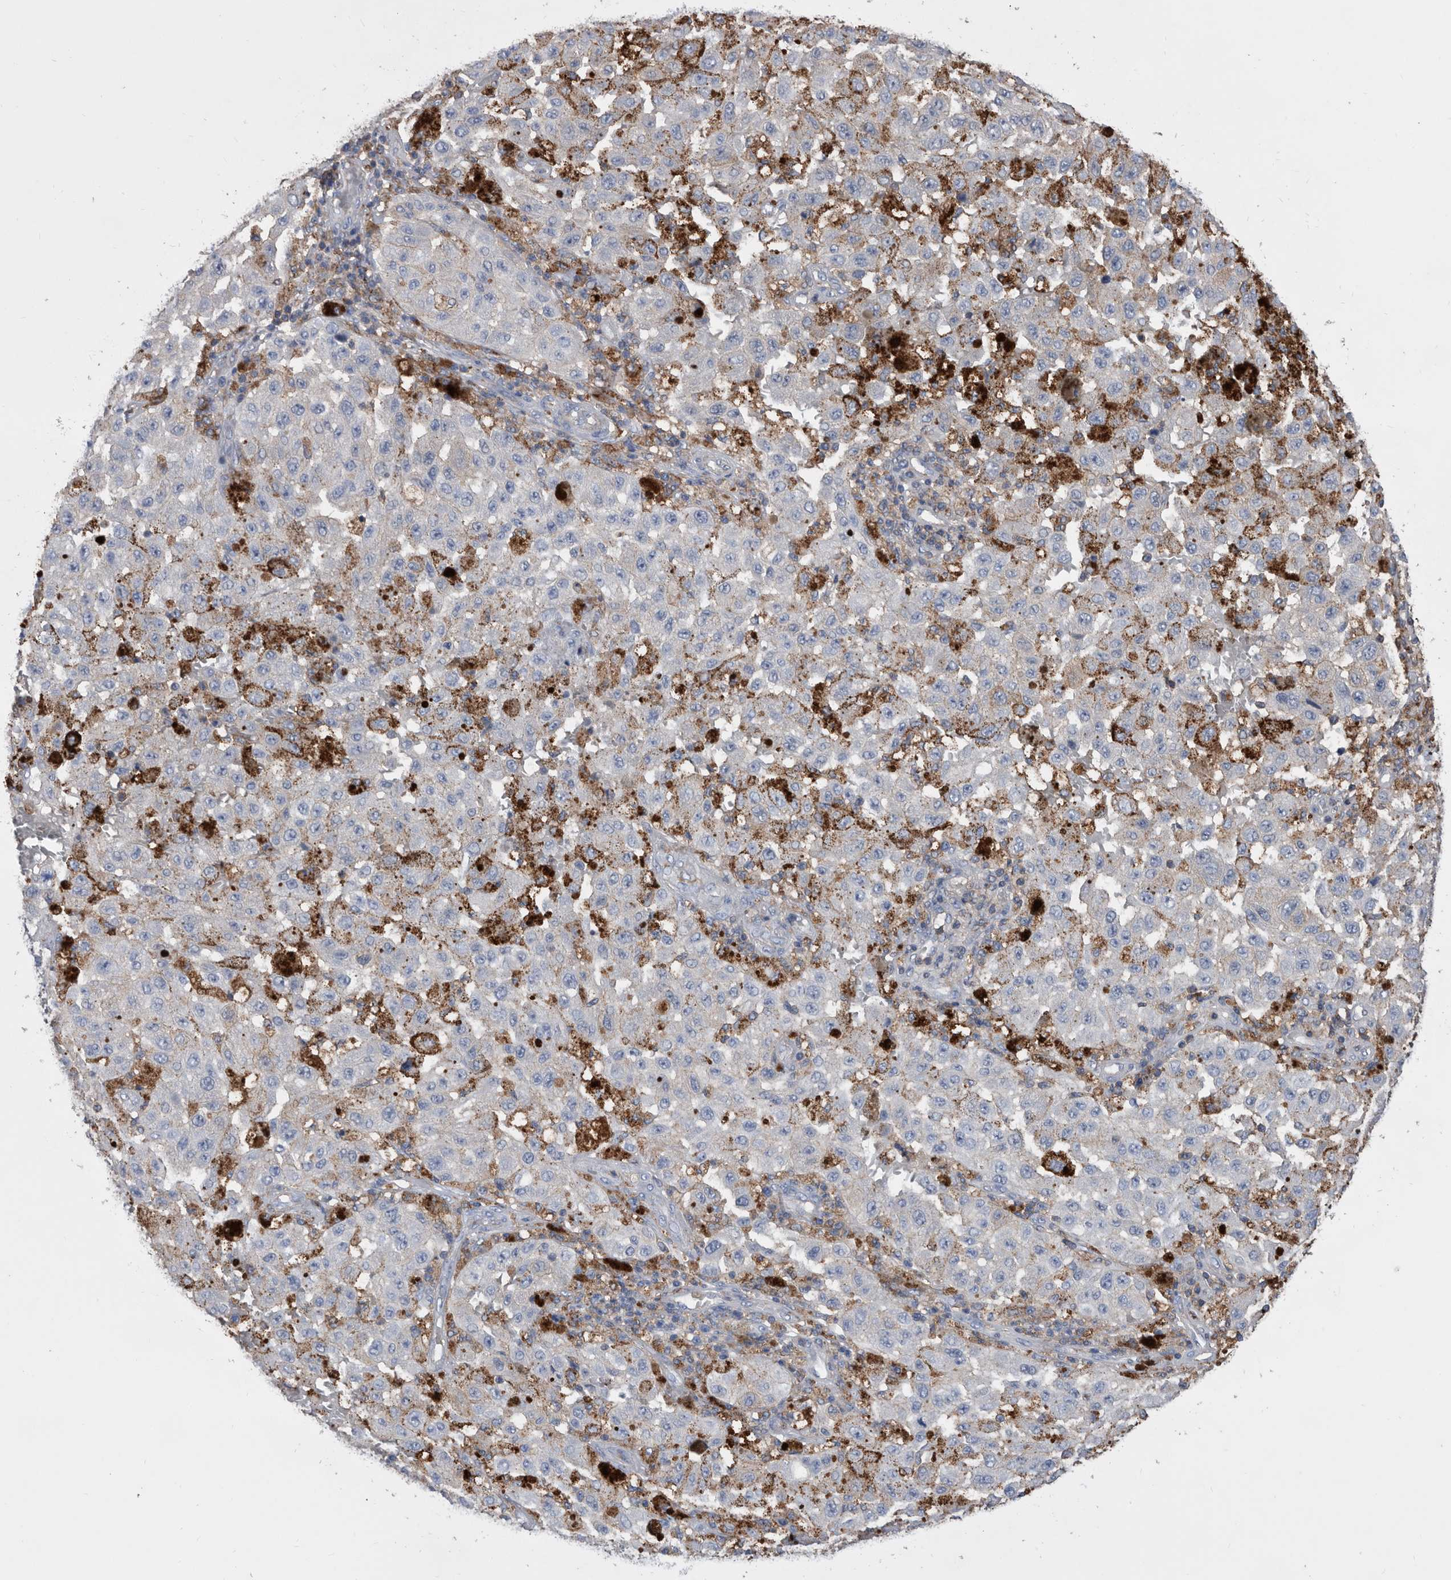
{"staining": {"intensity": "negative", "quantity": "none", "location": "none"}, "tissue": "melanoma", "cell_type": "Tumor cells", "image_type": "cancer", "snomed": [{"axis": "morphology", "description": "Malignant melanoma, NOS"}, {"axis": "topography", "description": "Skin"}], "caption": "There is no significant expression in tumor cells of malignant melanoma. (DAB (3,3'-diaminobenzidine) immunohistochemistry (IHC), high magnification).", "gene": "MS4A4A", "patient": {"sex": "female", "age": 64}}